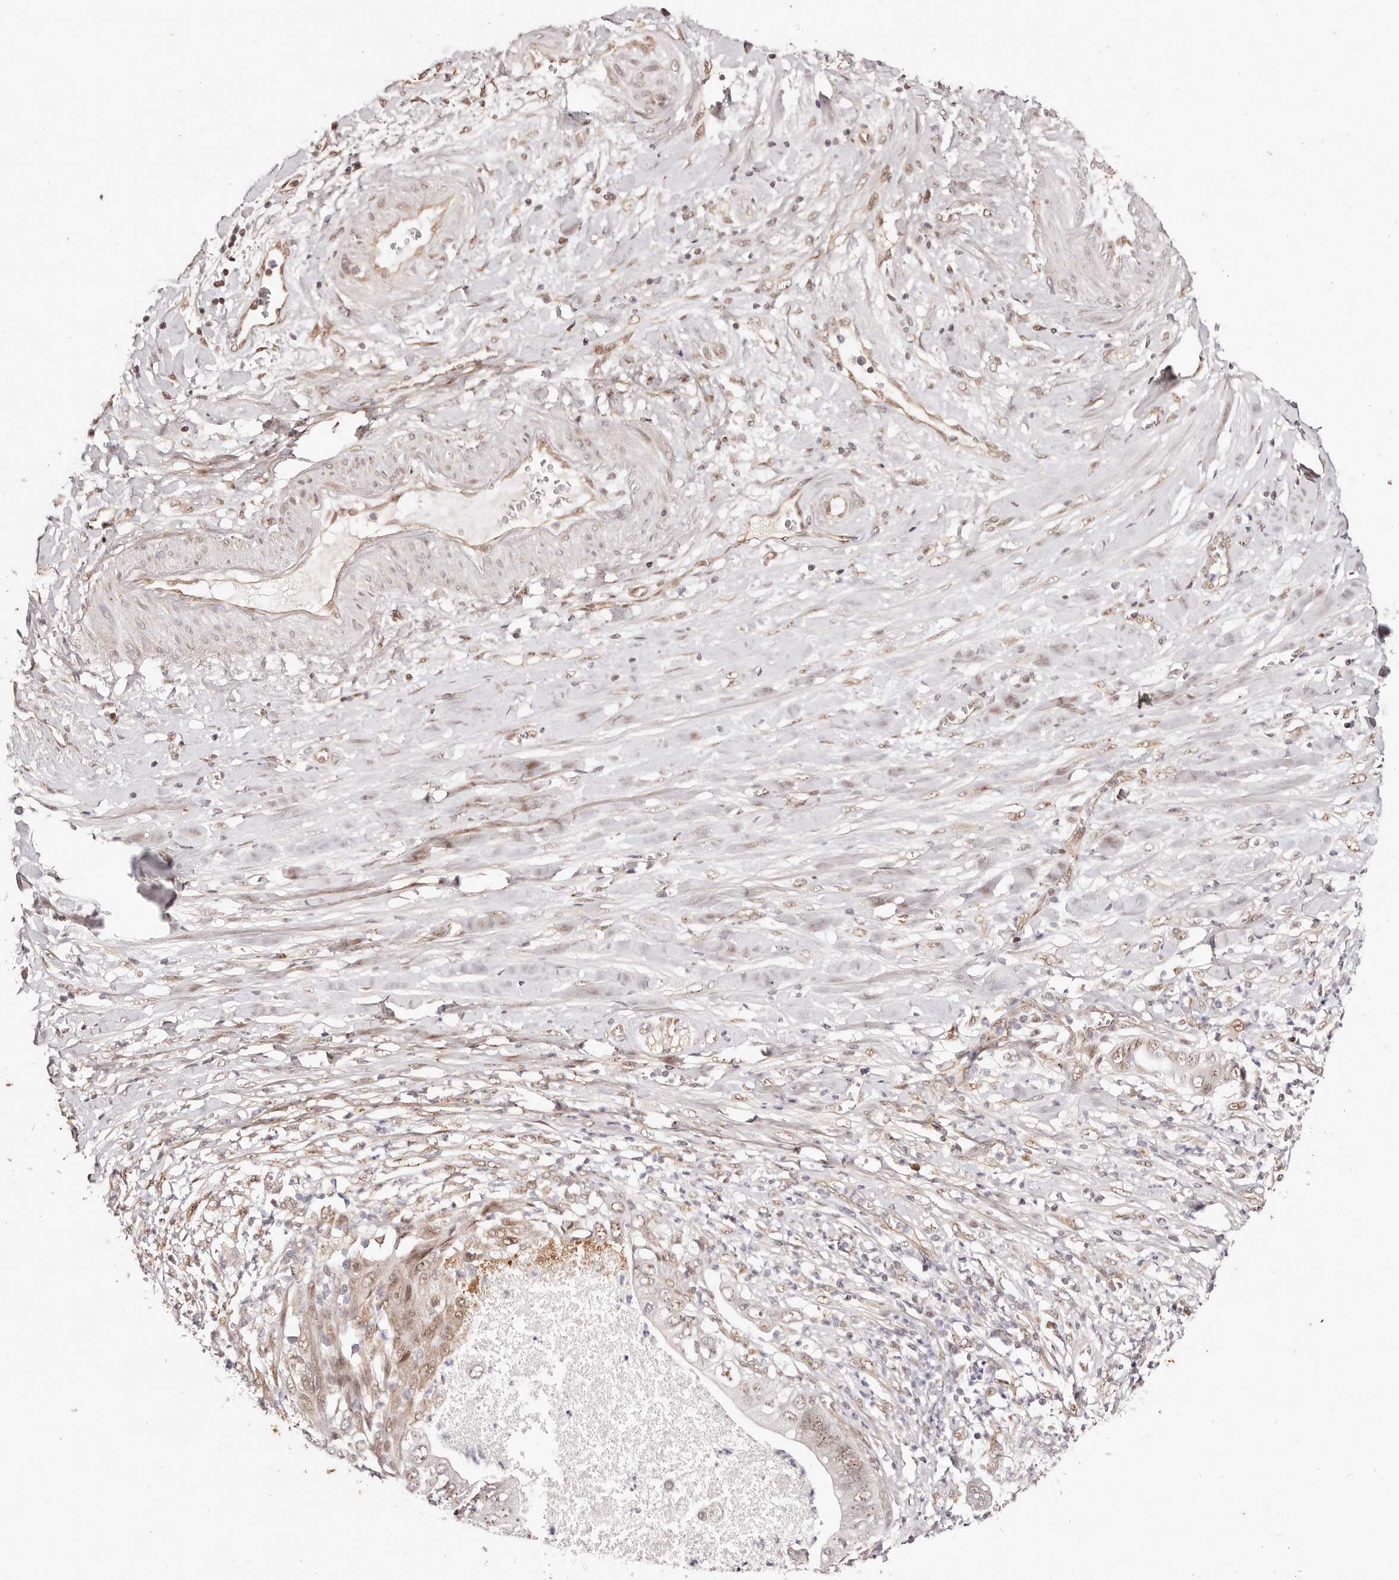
{"staining": {"intensity": "weak", "quantity": ">75%", "location": "nuclear"}, "tissue": "pancreatic cancer", "cell_type": "Tumor cells", "image_type": "cancer", "snomed": [{"axis": "morphology", "description": "Adenocarcinoma, NOS"}, {"axis": "topography", "description": "Pancreas"}], "caption": "An image of human adenocarcinoma (pancreatic) stained for a protein shows weak nuclear brown staining in tumor cells.", "gene": "WRN", "patient": {"sex": "female", "age": 78}}